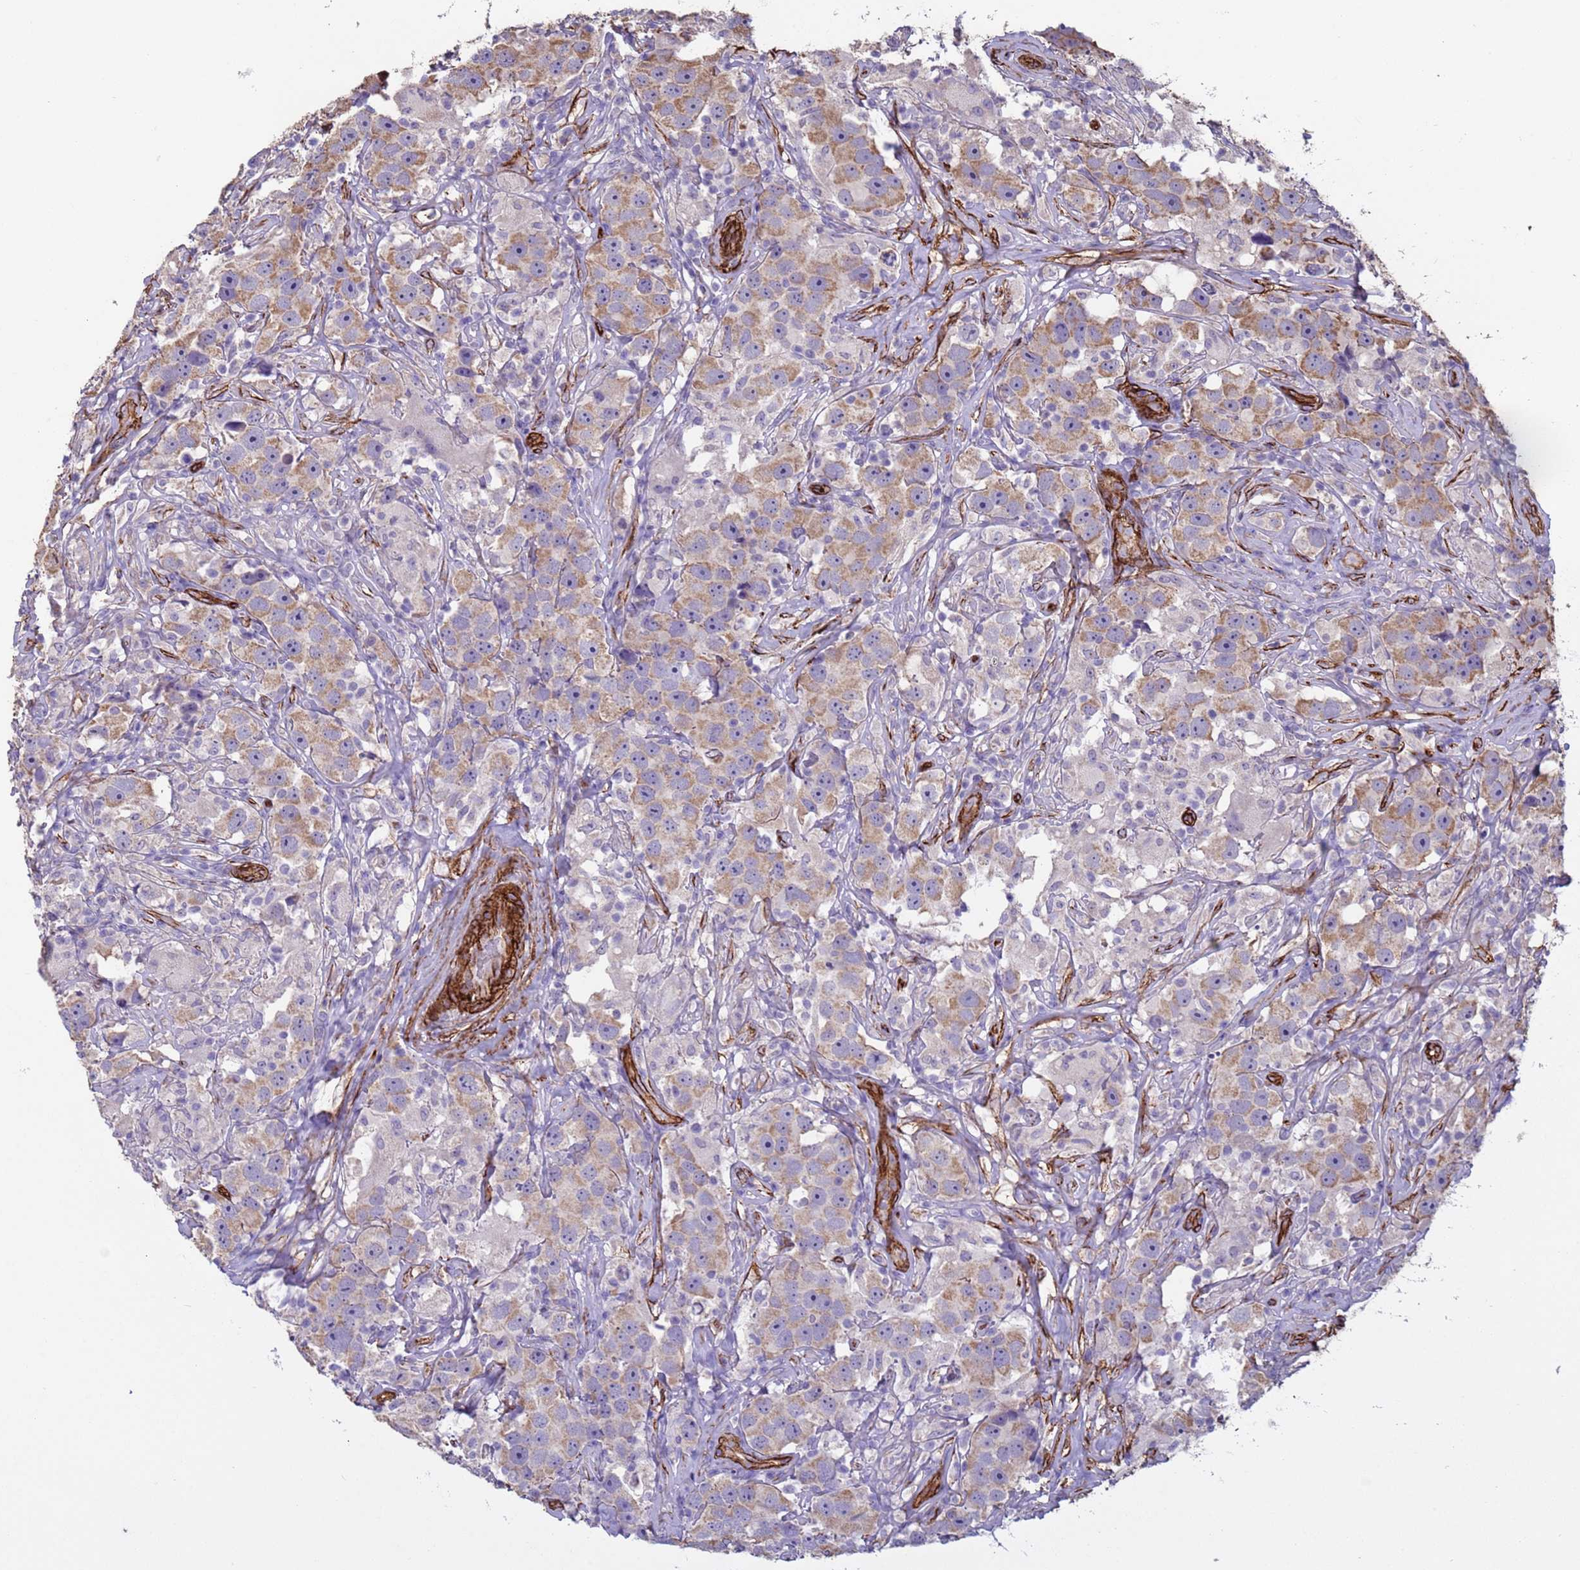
{"staining": {"intensity": "moderate", "quantity": "25%-75%", "location": "cytoplasmic/membranous"}, "tissue": "testis cancer", "cell_type": "Tumor cells", "image_type": "cancer", "snomed": [{"axis": "morphology", "description": "Seminoma, NOS"}, {"axis": "topography", "description": "Testis"}], "caption": "A micrograph of human testis cancer stained for a protein reveals moderate cytoplasmic/membranous brown staining in tumor cells.", "gene": "GASK1A", "patient": {"sex": "male", "age": 49}}